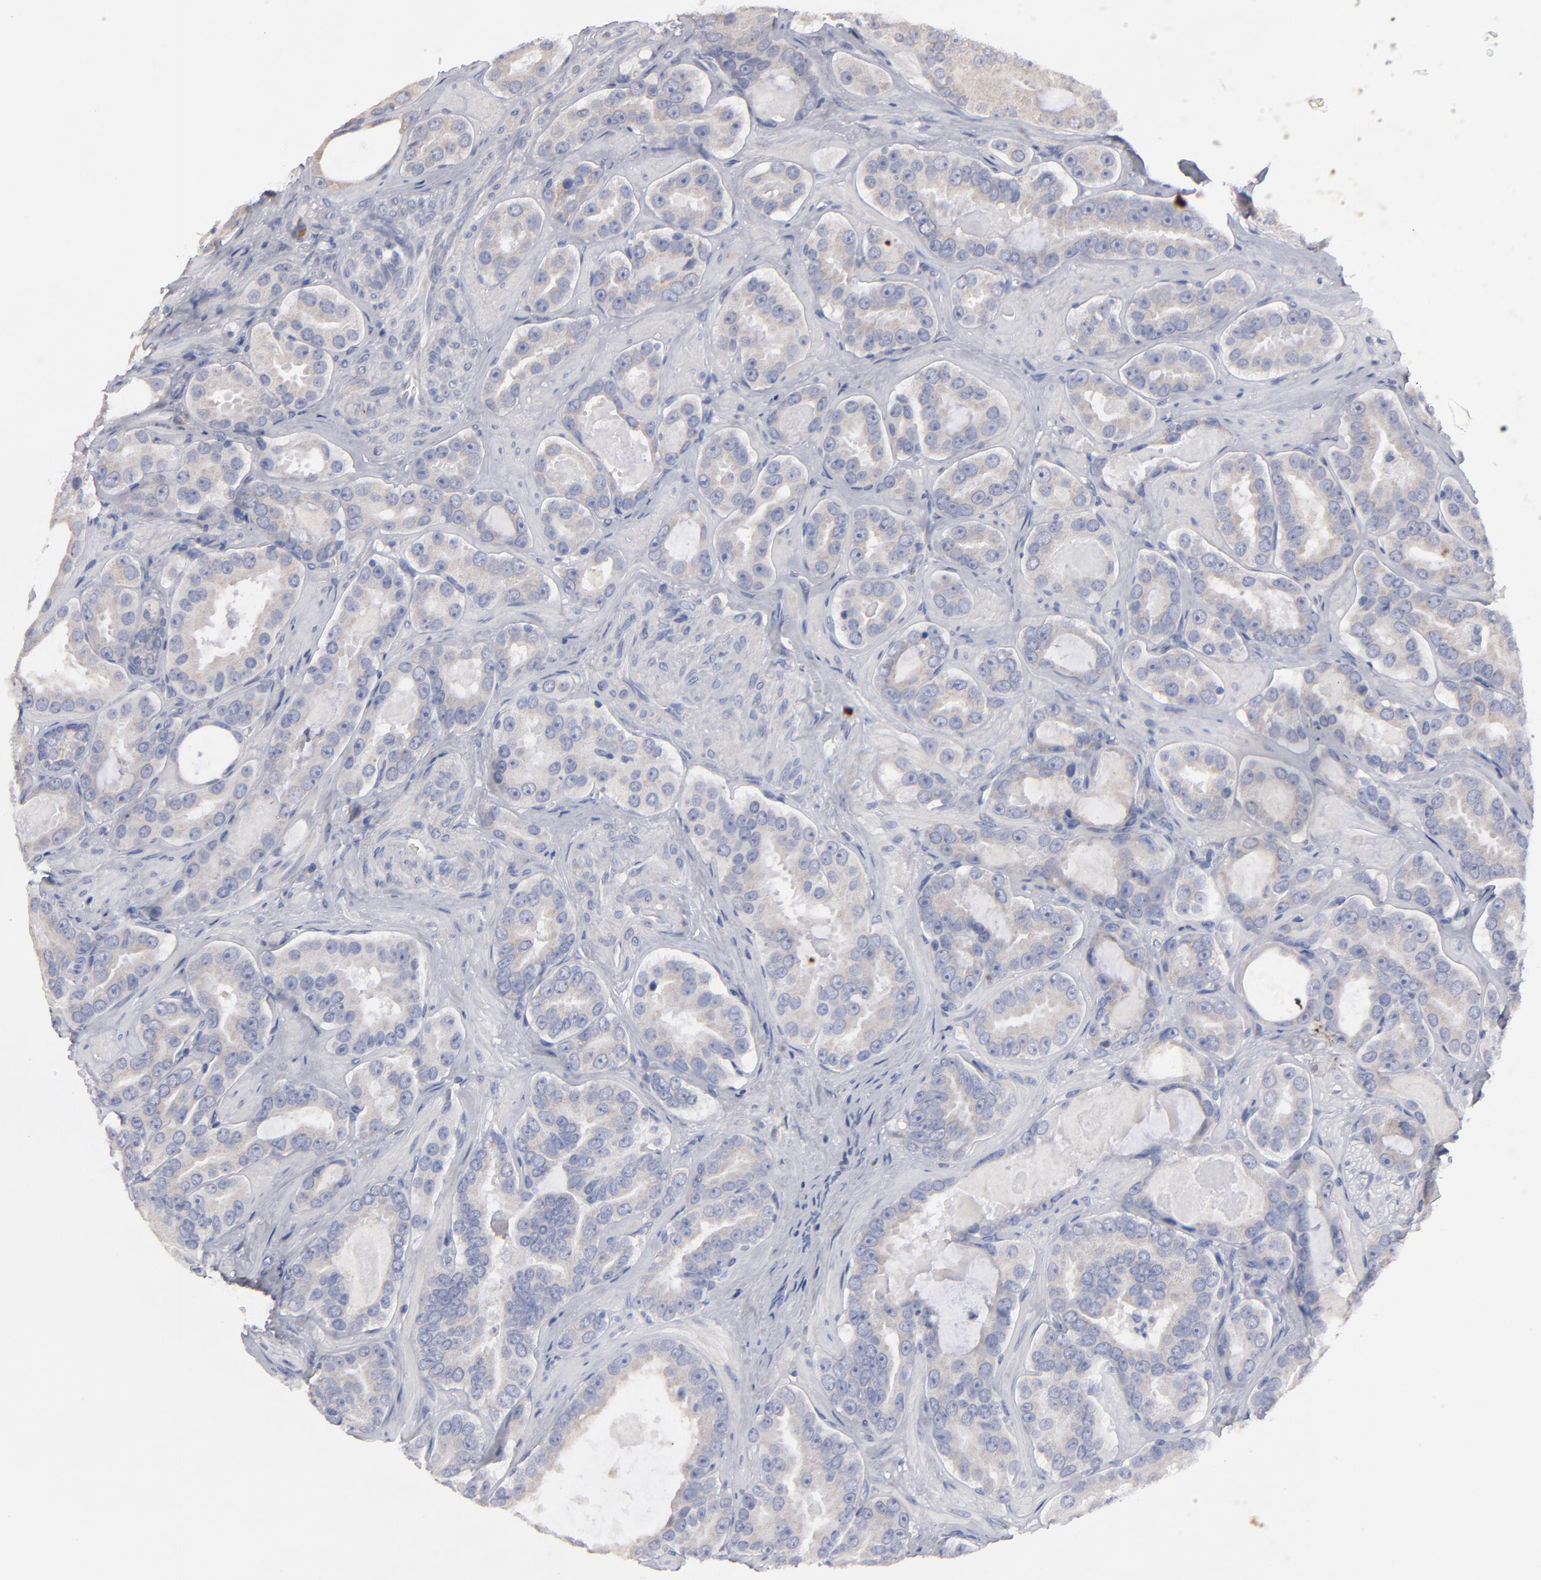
{"staining": {"intensity": "weak", "quantity": ">75%", "location": "cytoplasmic/membranous"}, "tissue": "prostate cancer", "cell_type": "Tumor cells", "image_type": "cancer", "snomed": [{"axis": "morphology", "description": "Adenocarcinoma, Low grade"}, {"axis": "topography", "description": "Prostate"}], "caption": "Tumor cells demonstrate low levels of weak cytoplasmic/membranous expression in approximately >75% of cells in prostate cancer.", "gene": "CCDC80", "patient": {"sex": "male", "age": 59}}